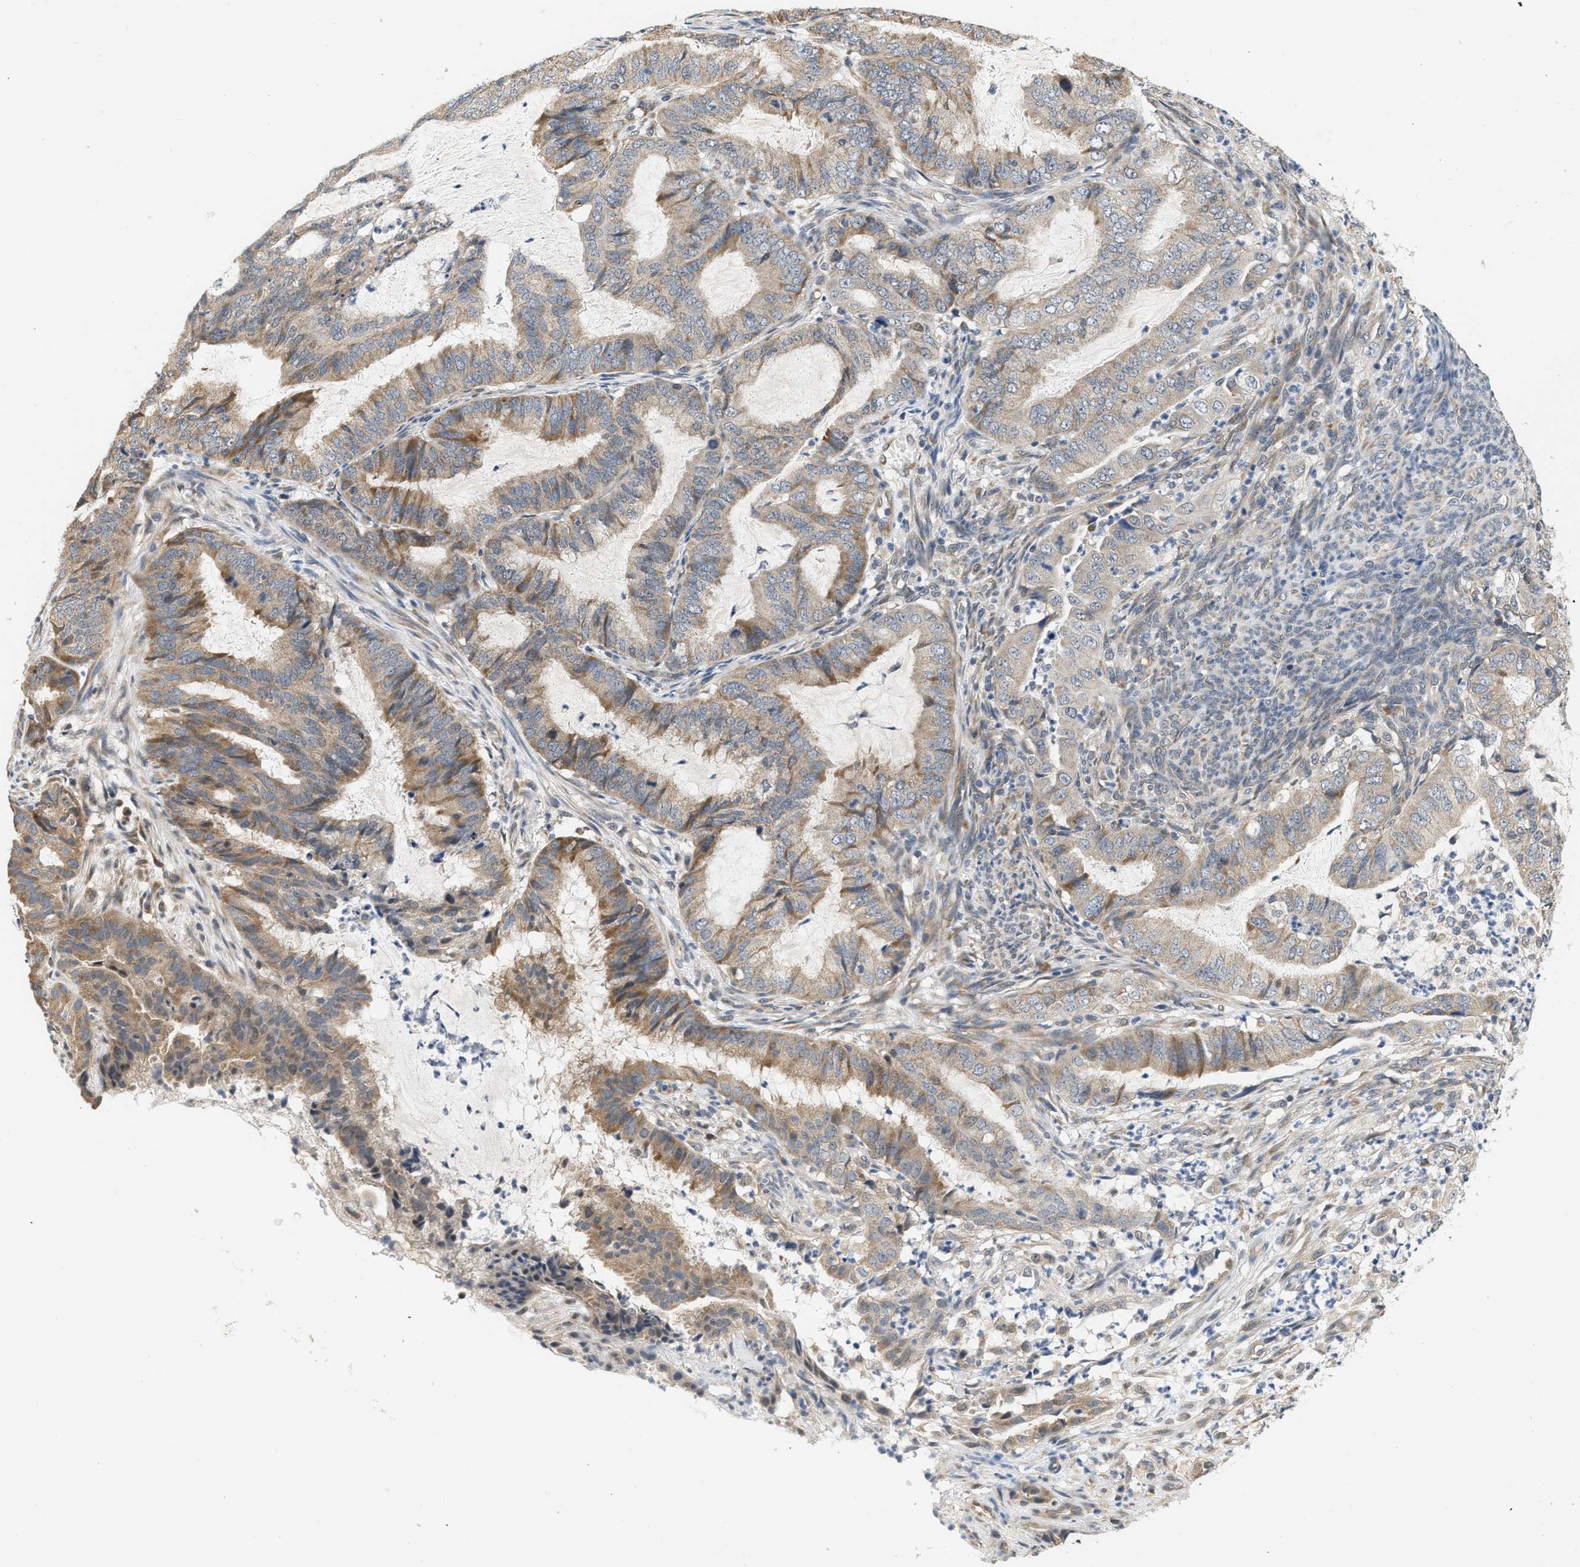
{"staining": {"intensity": "moderate", "quantity": ">75%", "location": "cytoplasmic/membranous"}, "tissue": "endometrial cancer", "cell_type": "Tumor cells", "image_type": "cancer", "snomed": [{"axis": "morphology", "description": "Adenocarcinoma, NOS"}, {"axis": "topography", "description": "Endometrium"}], "caption": "DAB (3,3'-diaminobenzidine) immunohistochemical staining of endometrial adenocarcinoma exhibits moderate cytoplasmic/membranous protein staining in approximately >75% of tumor cells.", "gene": "GIGYF1", "patient": {"sex": "female", "age": 51}}